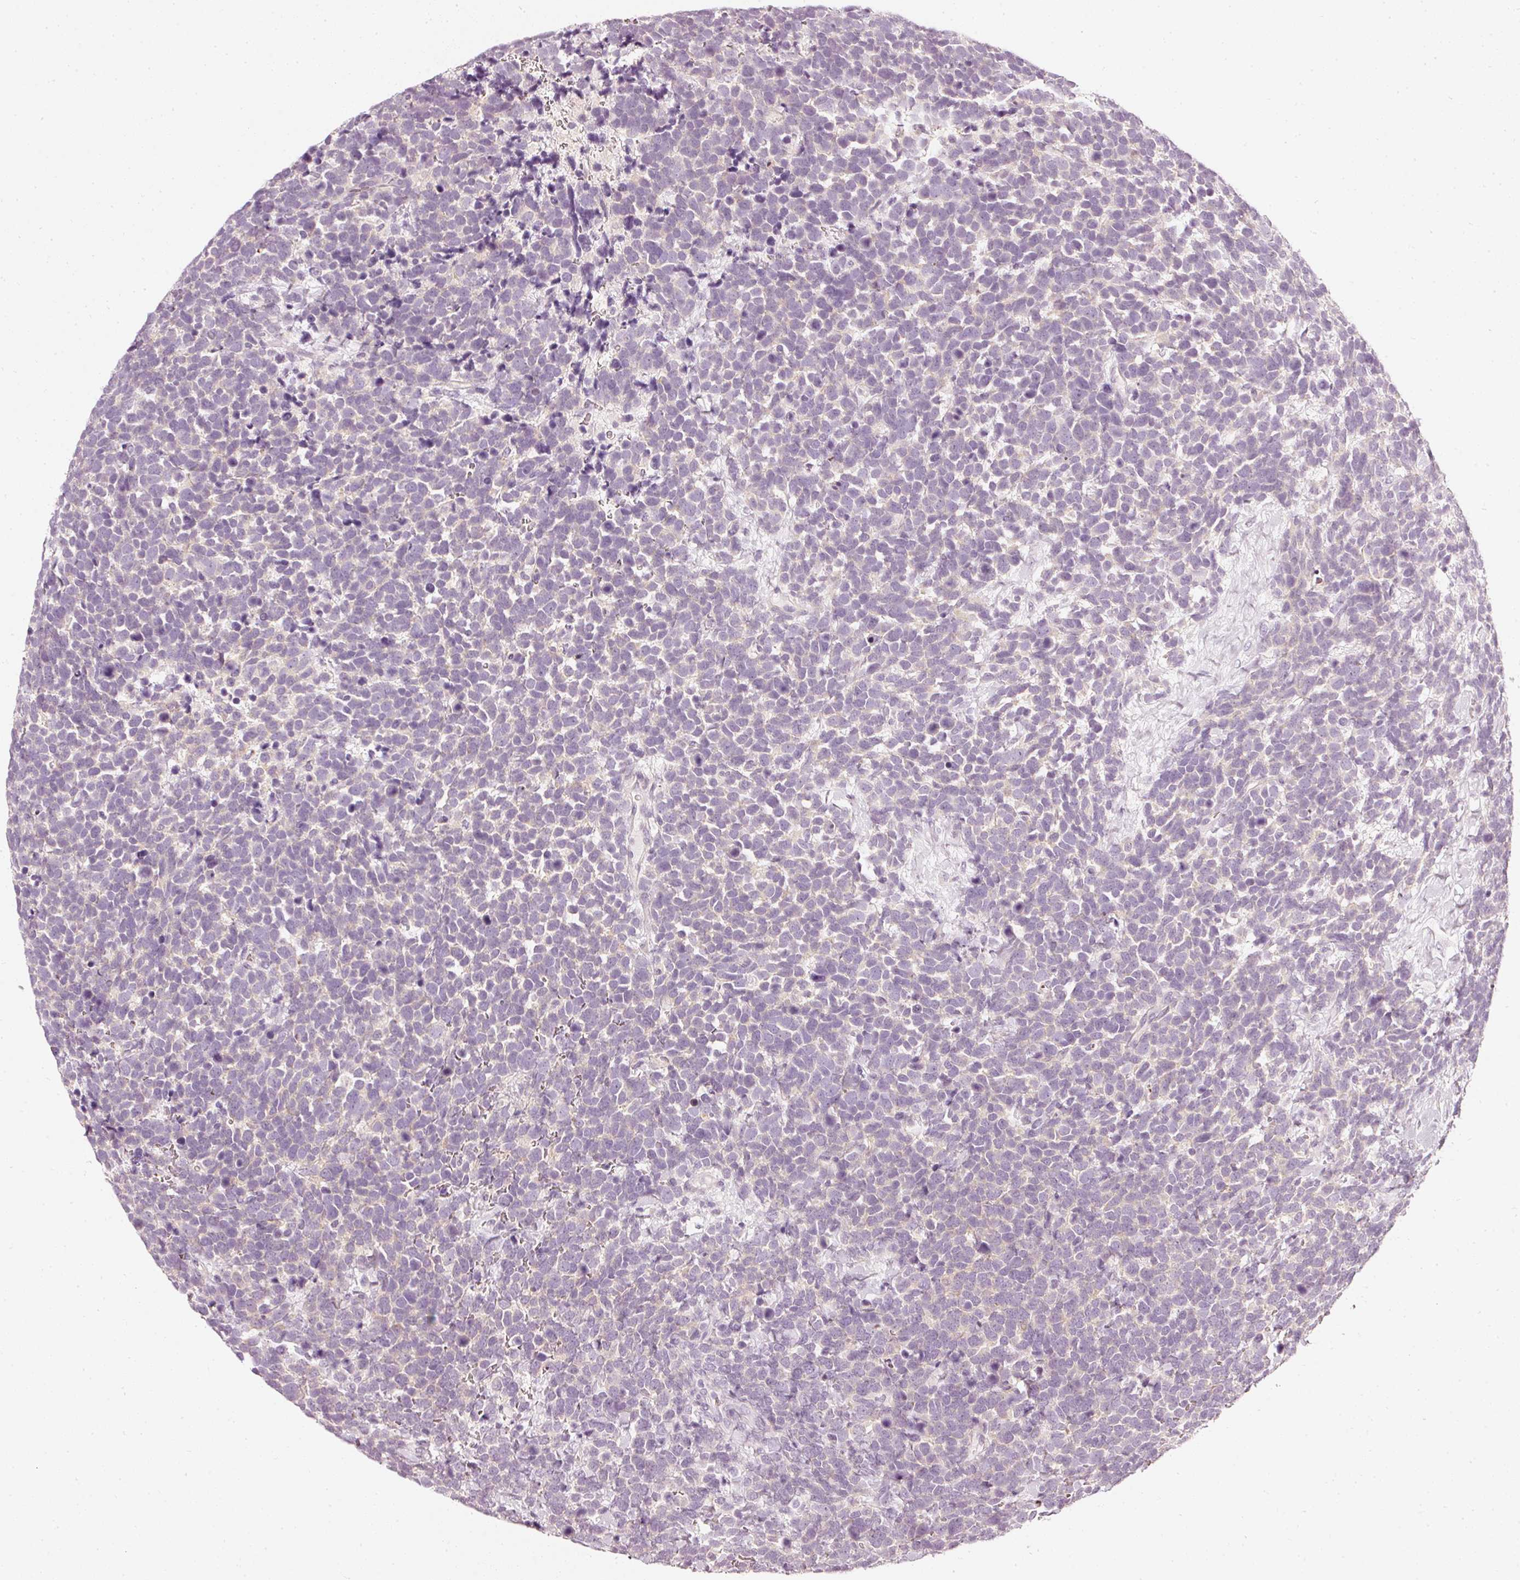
{"staining": {"intensity": "negative", "quantity": "none", "location": "none"}, "tissue": "urothelial cancer", "cell_type": "Tumor cells", "image_type": "cancer", "snomed": [{"axis": "morphology", "description": "Urothelial carcinoma, High grade"}, {"axis": "topography", "description": "Urinary bladder"}], "caption": "There is no significant expression in tumor cells of urothelial cancer. (DAB (3,3'-diaminobenzidine) immunohistochemistry, high magnification).", "gene": "CNP", "patient": {"sex": "female", "age": 82}}